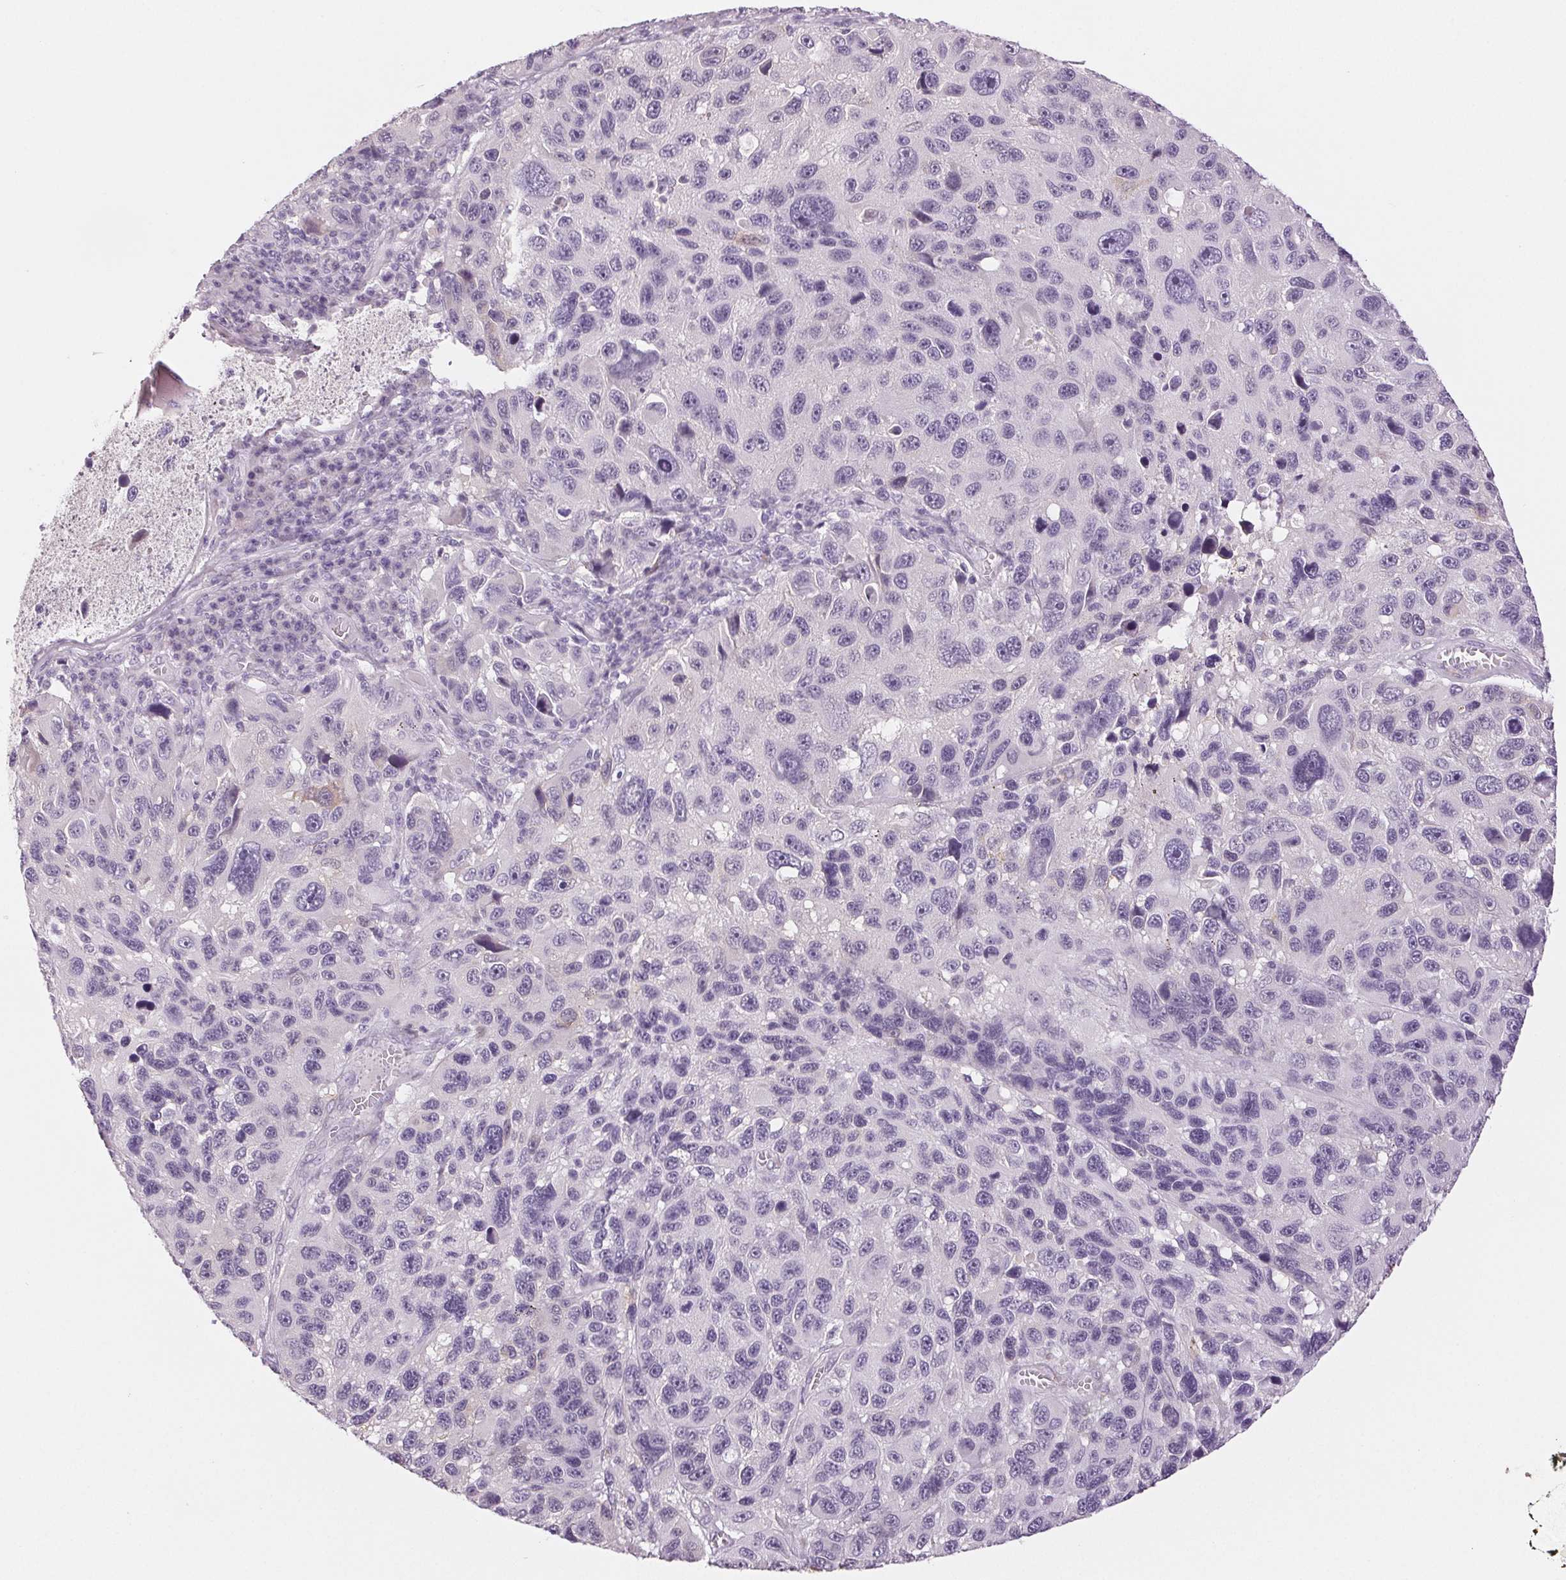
{"staining": {"intensity": "negative", "quantity": "none", "location": "none"}, "tissue": "melanoma", "cell_type": "Tumor cells", "image_type": "cancer", "snomed": [{"axis": "morphology", "description": "Malignant melanoma, NOS"}, {"axis": "topography", "description": "Skin"}], "caption": "Tumor cells are negative for brown protein staining in malignant melanoma. (DAB immunohistochemistry, high magnification).", "gene": "DNAJC6", "patient": {"sex": "male", "age": 53}}